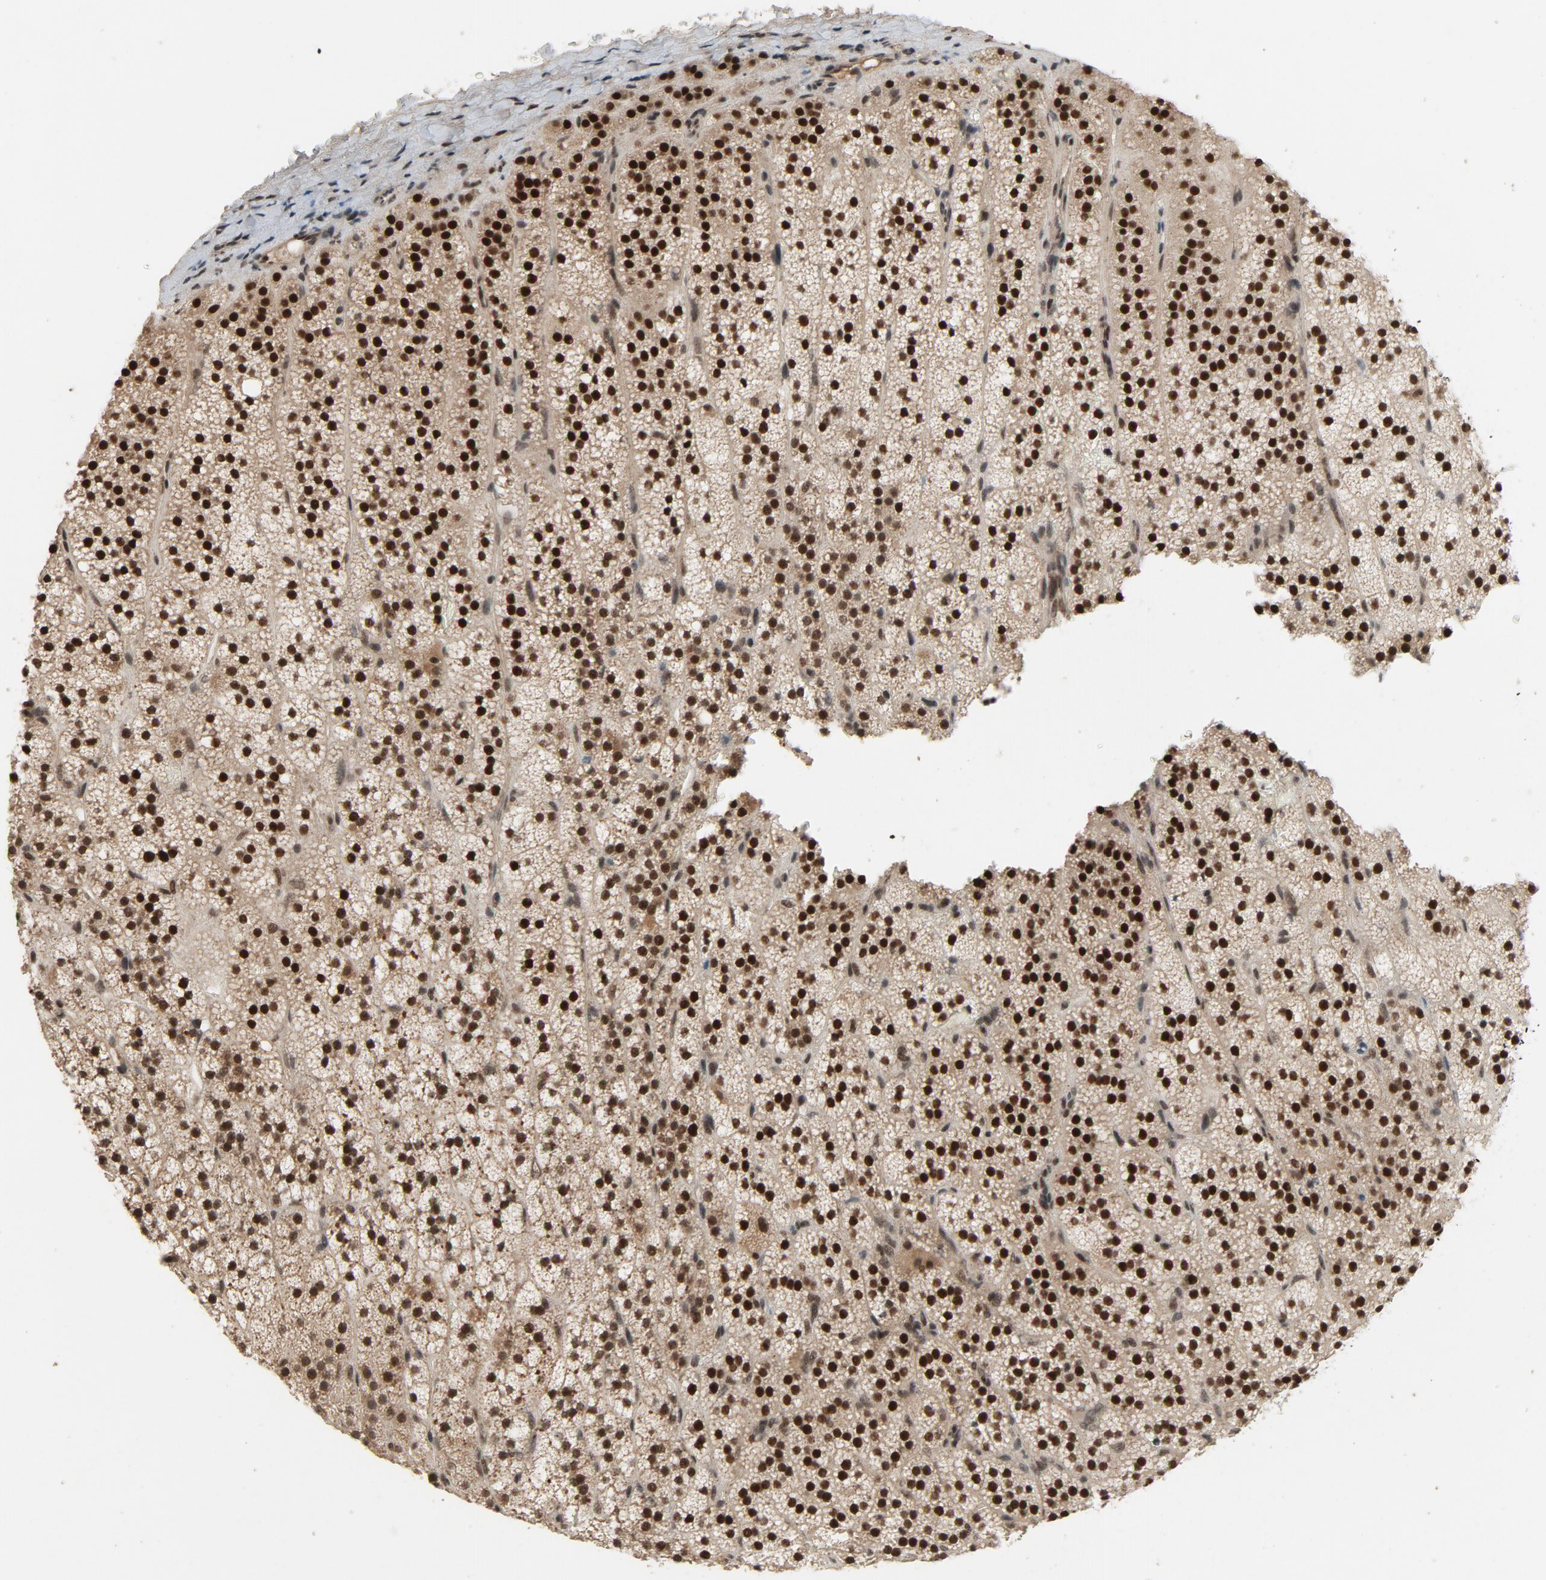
{"staining": {"intensity": "strong", "quantity": ">75%", "location": "cytoplasmic/membranous,nuclear"}, "tissue": "adrenal gland", "cell_type": "Glandular cells", "image_type": "normal", "snomed": [{"axis": "morphology", "description": "Normal tissue, NOS"}, {"axis": "topography", "description": "Adrenal gland"}], "caption": "A high-resolution micrograph shows IHC staining of benign adrenal gland, which reveals strong cytoplasmic/membranous,nuclear expression in approximately >75% of glandular cells.", "gene": "SMARCD1", "patient": {"sex": "male", "age": 35}}